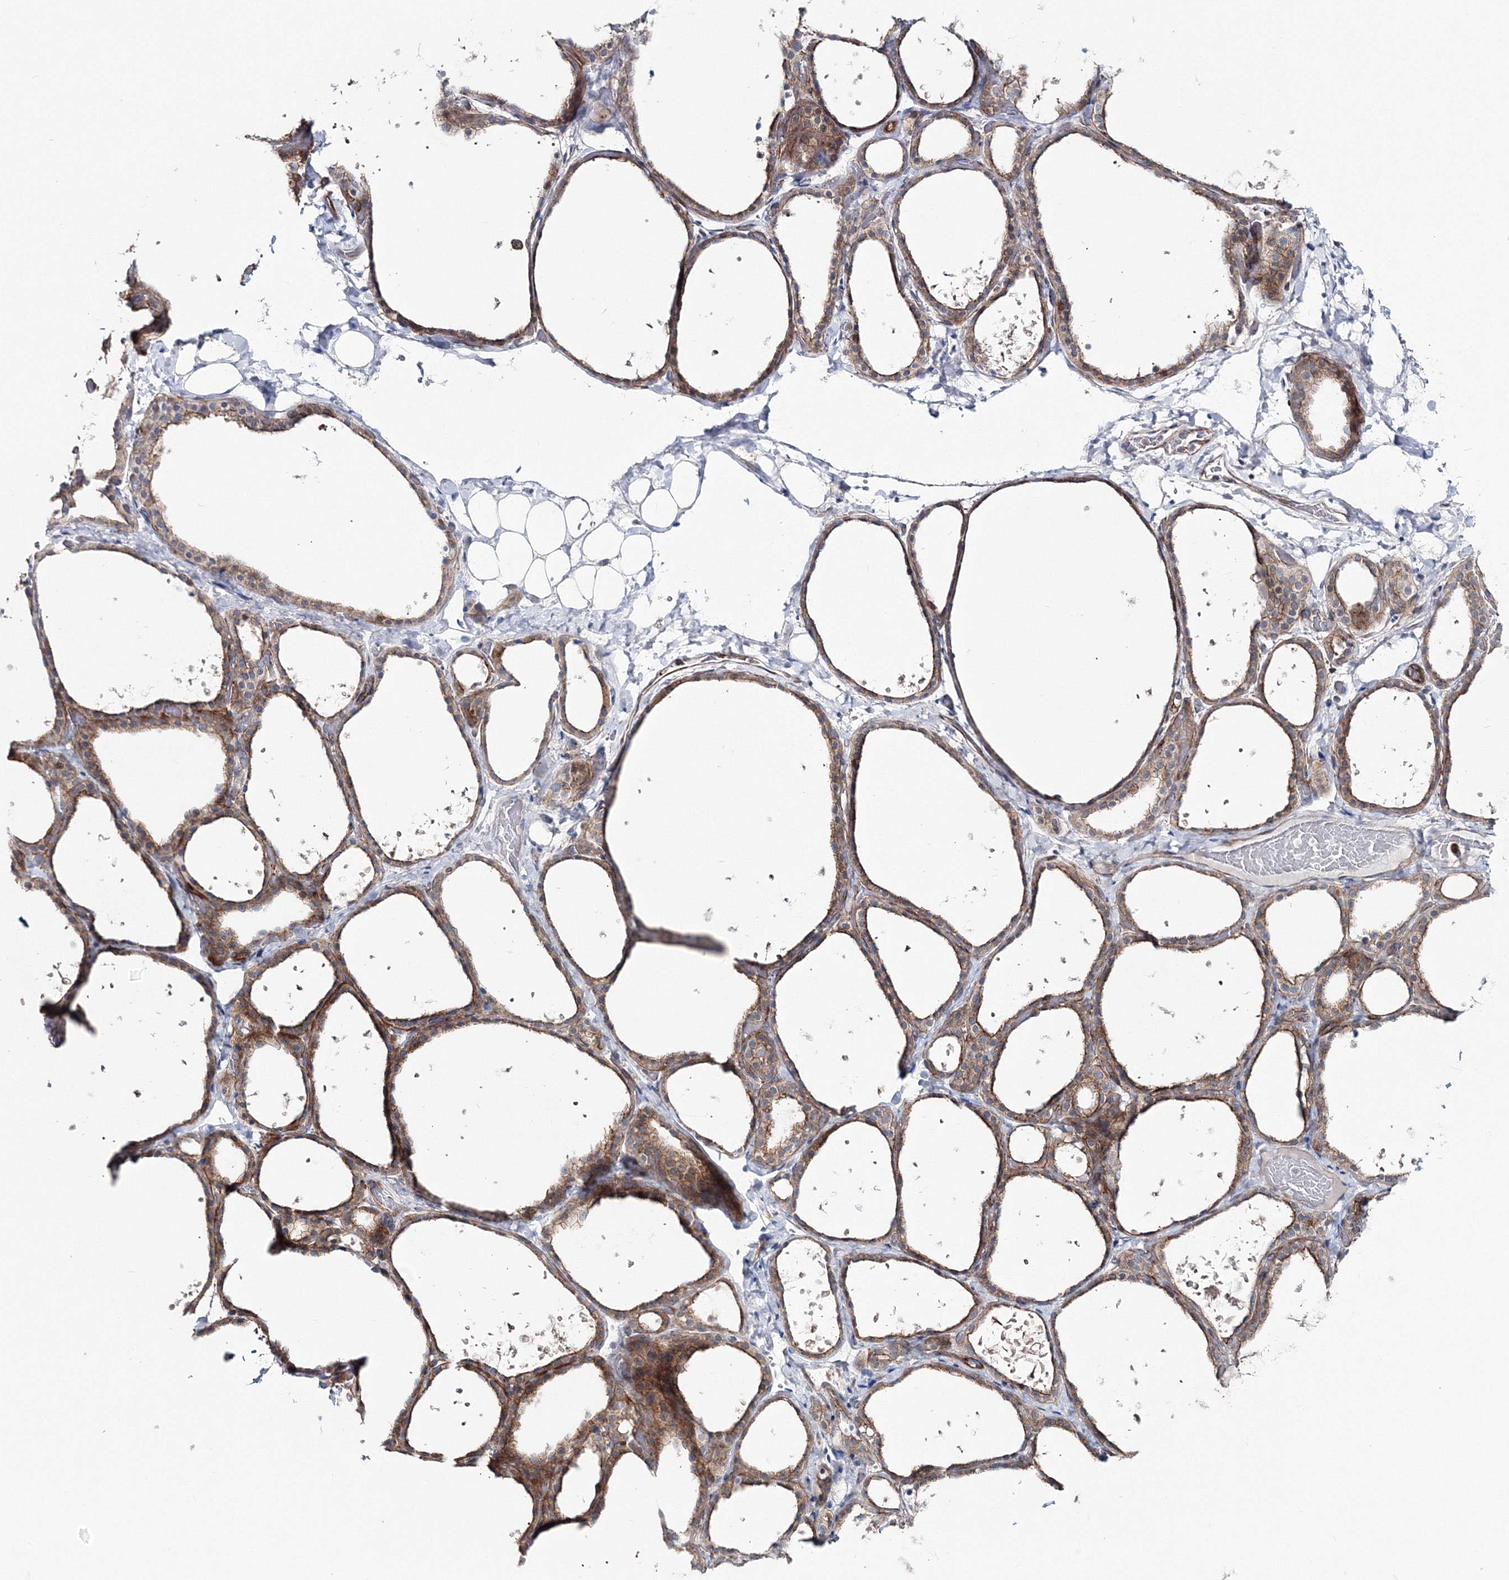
{"staining": {"intensity": "moderate", "quantity": ">75%", "location": "cytoplasmic/membranous"}, "tissue": "thyroid gland", "cell_type": "Glandular cells", "image_type": "normal", "snomed": [{"axis": "morphology", "description": "Normal tissue, NOS"}, {"axis": "topography", "description": "Thyroid gland"}], "caption": "Glandular cells display medium levels of moderate cytoplasmic/membranous staining in approximately >75% of cells in unremarkable human thyroid gland. The protein is stained brown, and the nuclei are stained in blue (DAB IHC with brightfield microscopy, high magnification).", "gene": "GGA2", "patient": {"sex": "female", "age": 44}}